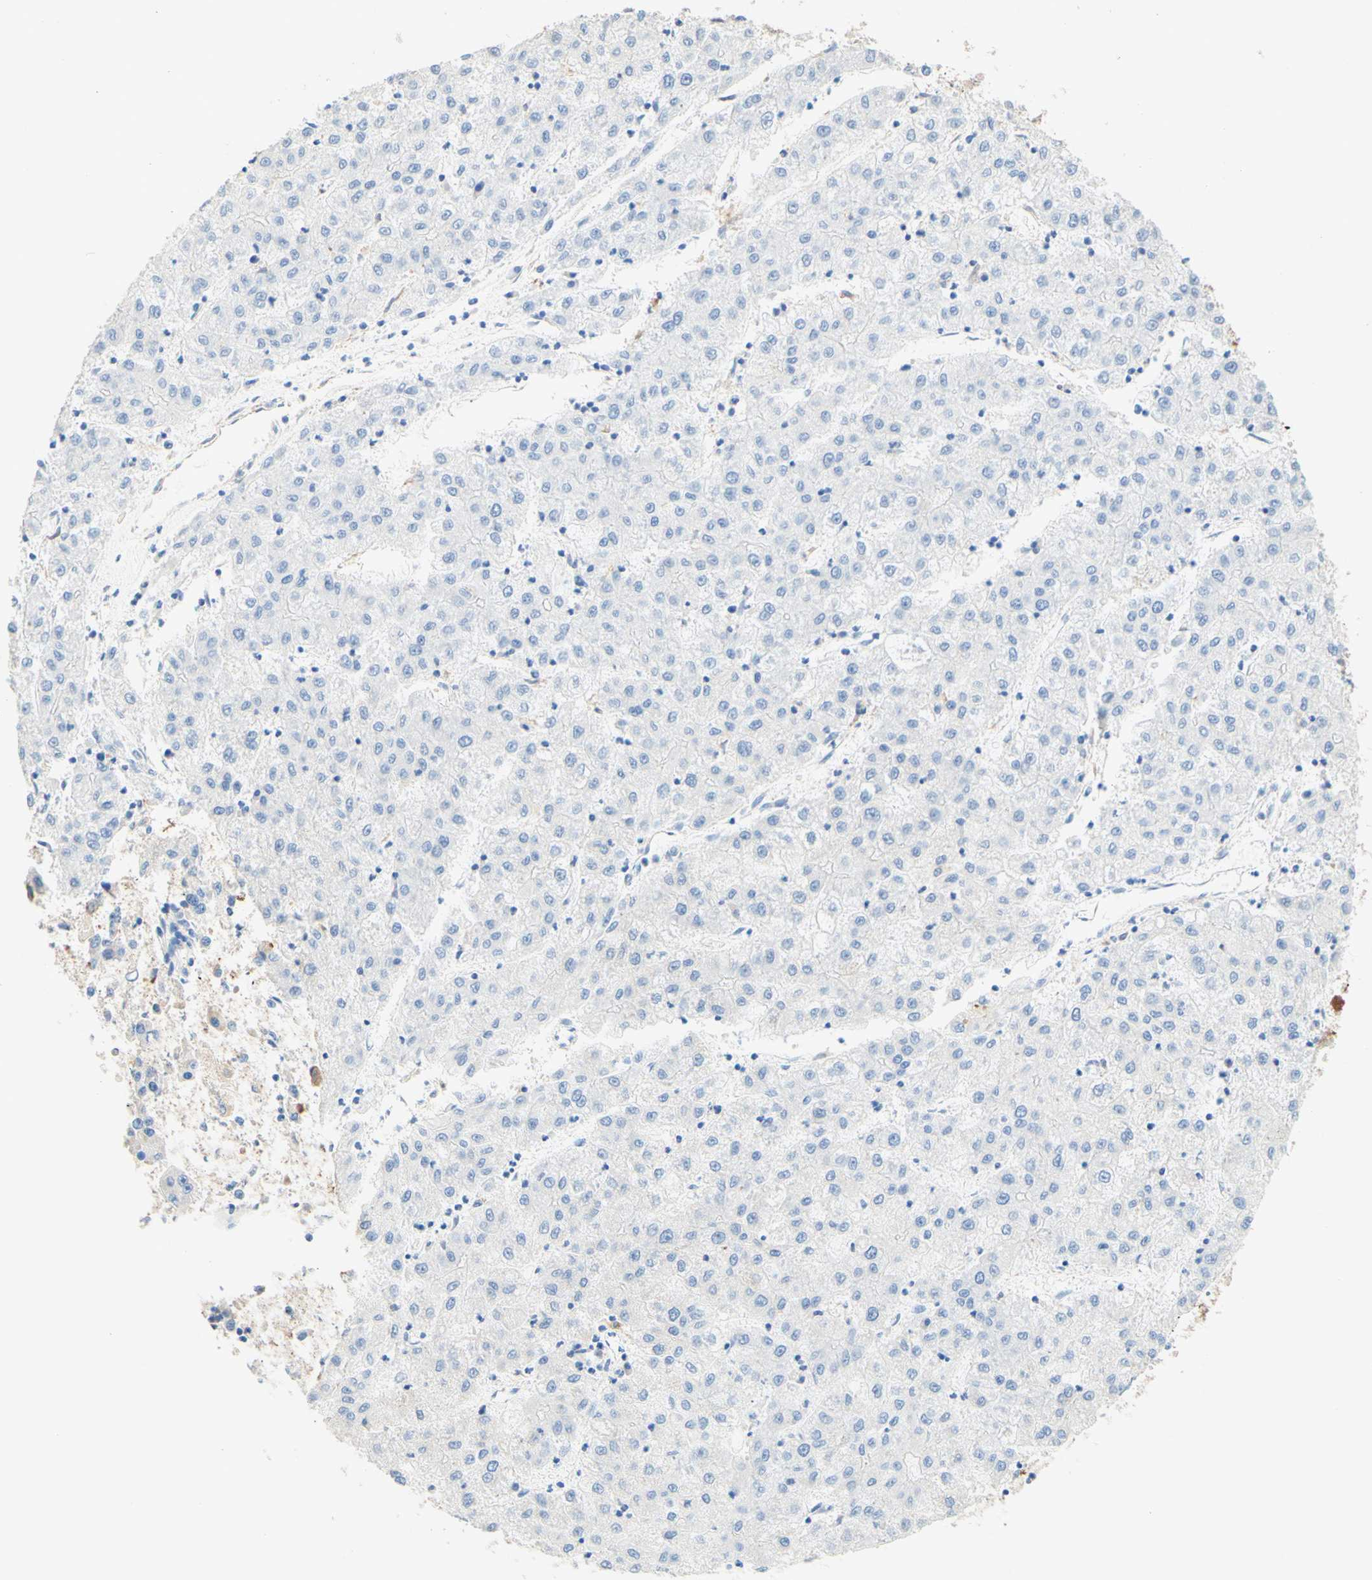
{"staining": {"intensity": "negative", "quantity": "none", "location": "none"}, "tissue": "liver cancer", "cell_type": "Tumor cells", "image_type": "cancer", "snomed": [{"axis": "morphology", "description": "Carcinoma, Hepatocellular, NOS"}, {"axis": "topography", "description": "Liver"}], "caption": "This is a photomicrograph of immunohistochemistry (IHC) staining of liver cancer, which shows no expression in tumor cells.", "gene": "SLC46A1", "patient": {"sex": "male", "age": 72}}